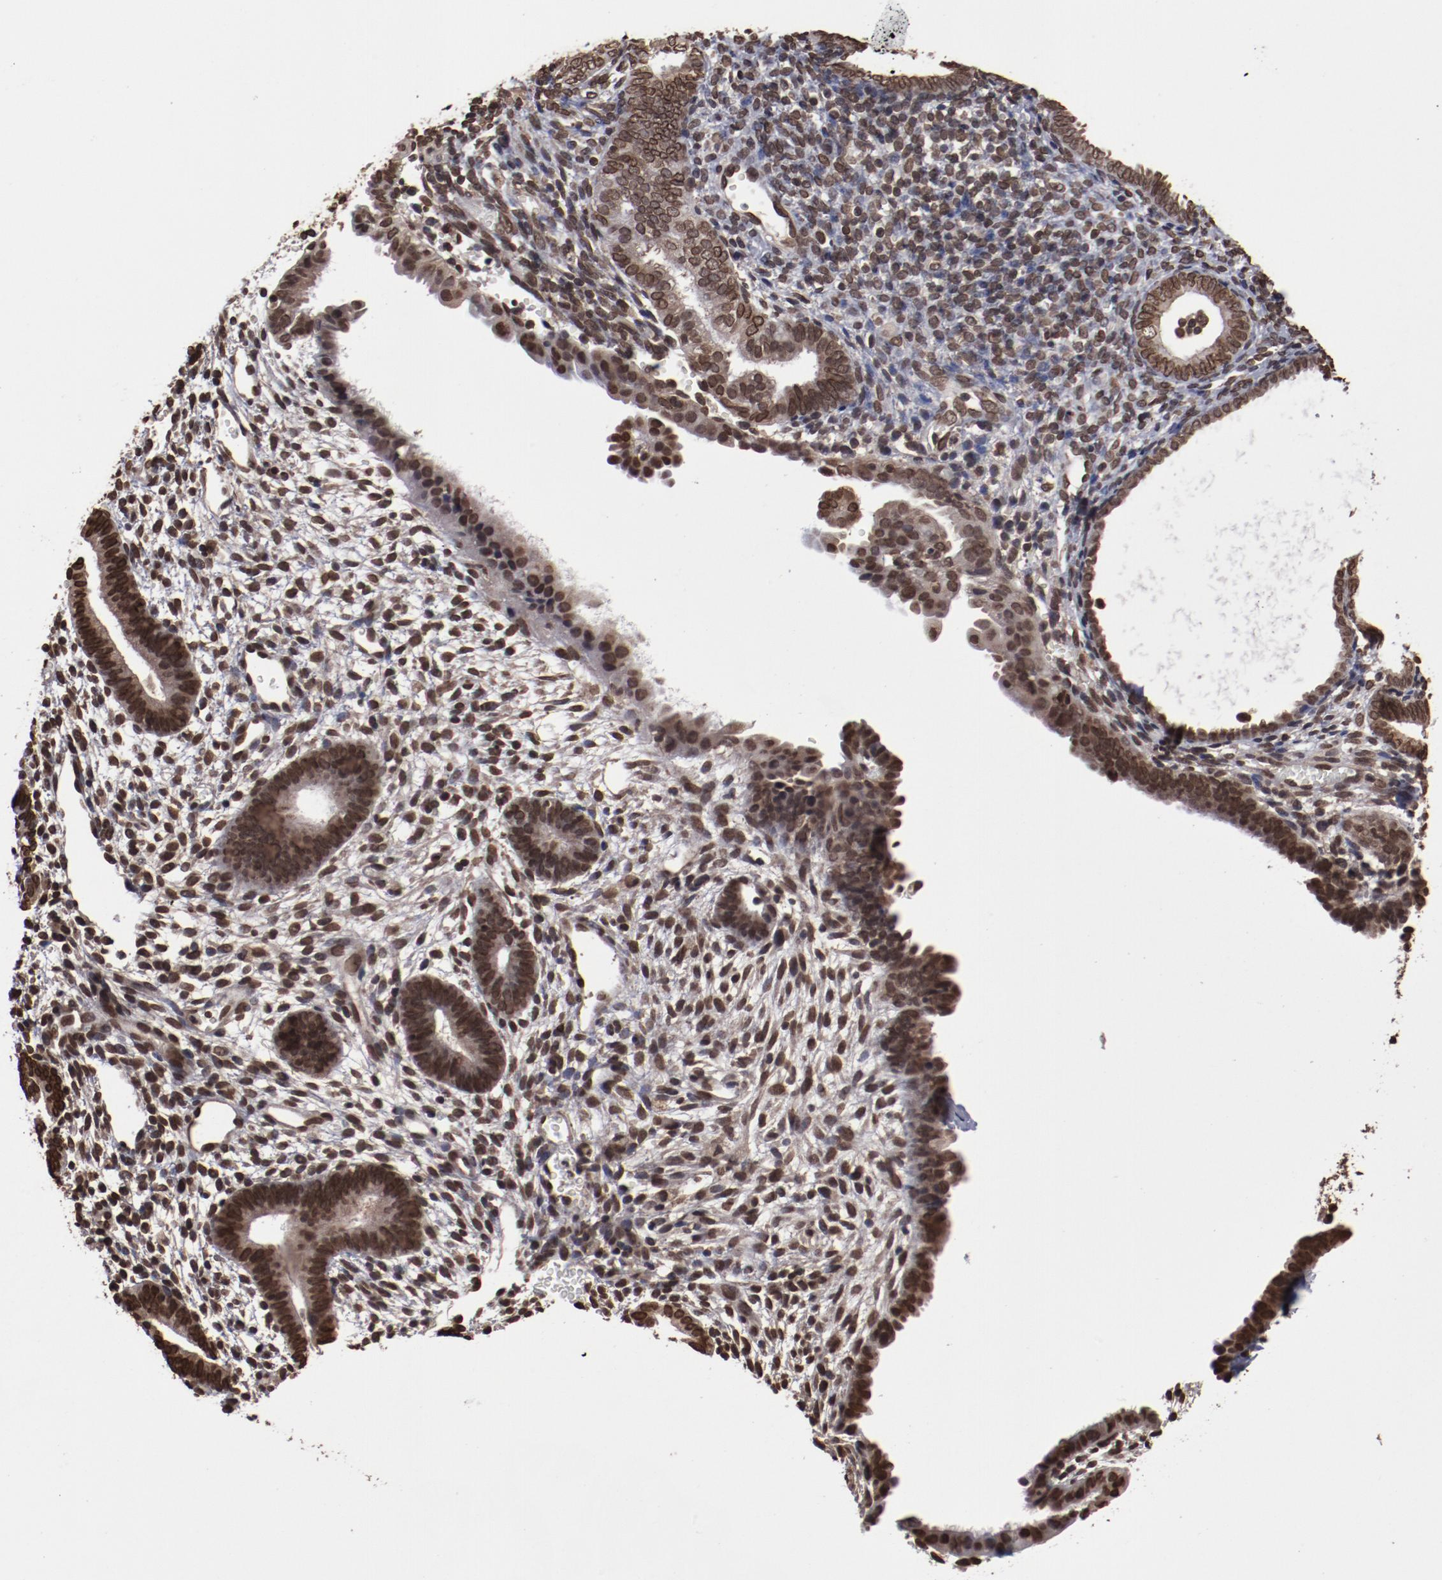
{"staining": {"intensity": "strong", "quantity": ">75%", "location": "nuclear"}, "tissue": "endometrium", "cell_type": "Cells in endometrial stroma", "image_type": "normal", "snomed": [{"axis": "morphology", "description": "Normal tissue, NOS"}, {"axis": "topography", "description": "Smooth muscle"}, {"axis": "topography", "description": "Endometrium"}], "caption": "A brown stain highlights strong nuclear expression of a protein in cells in endometrial stroma of normal human endometrium. (Stains: DAB in brown, nuclei in blue, Microscopy: brightfield microscopy at high magnification).", "gene": "AKT1", "patient": {"sex": "female", "age": 57}}